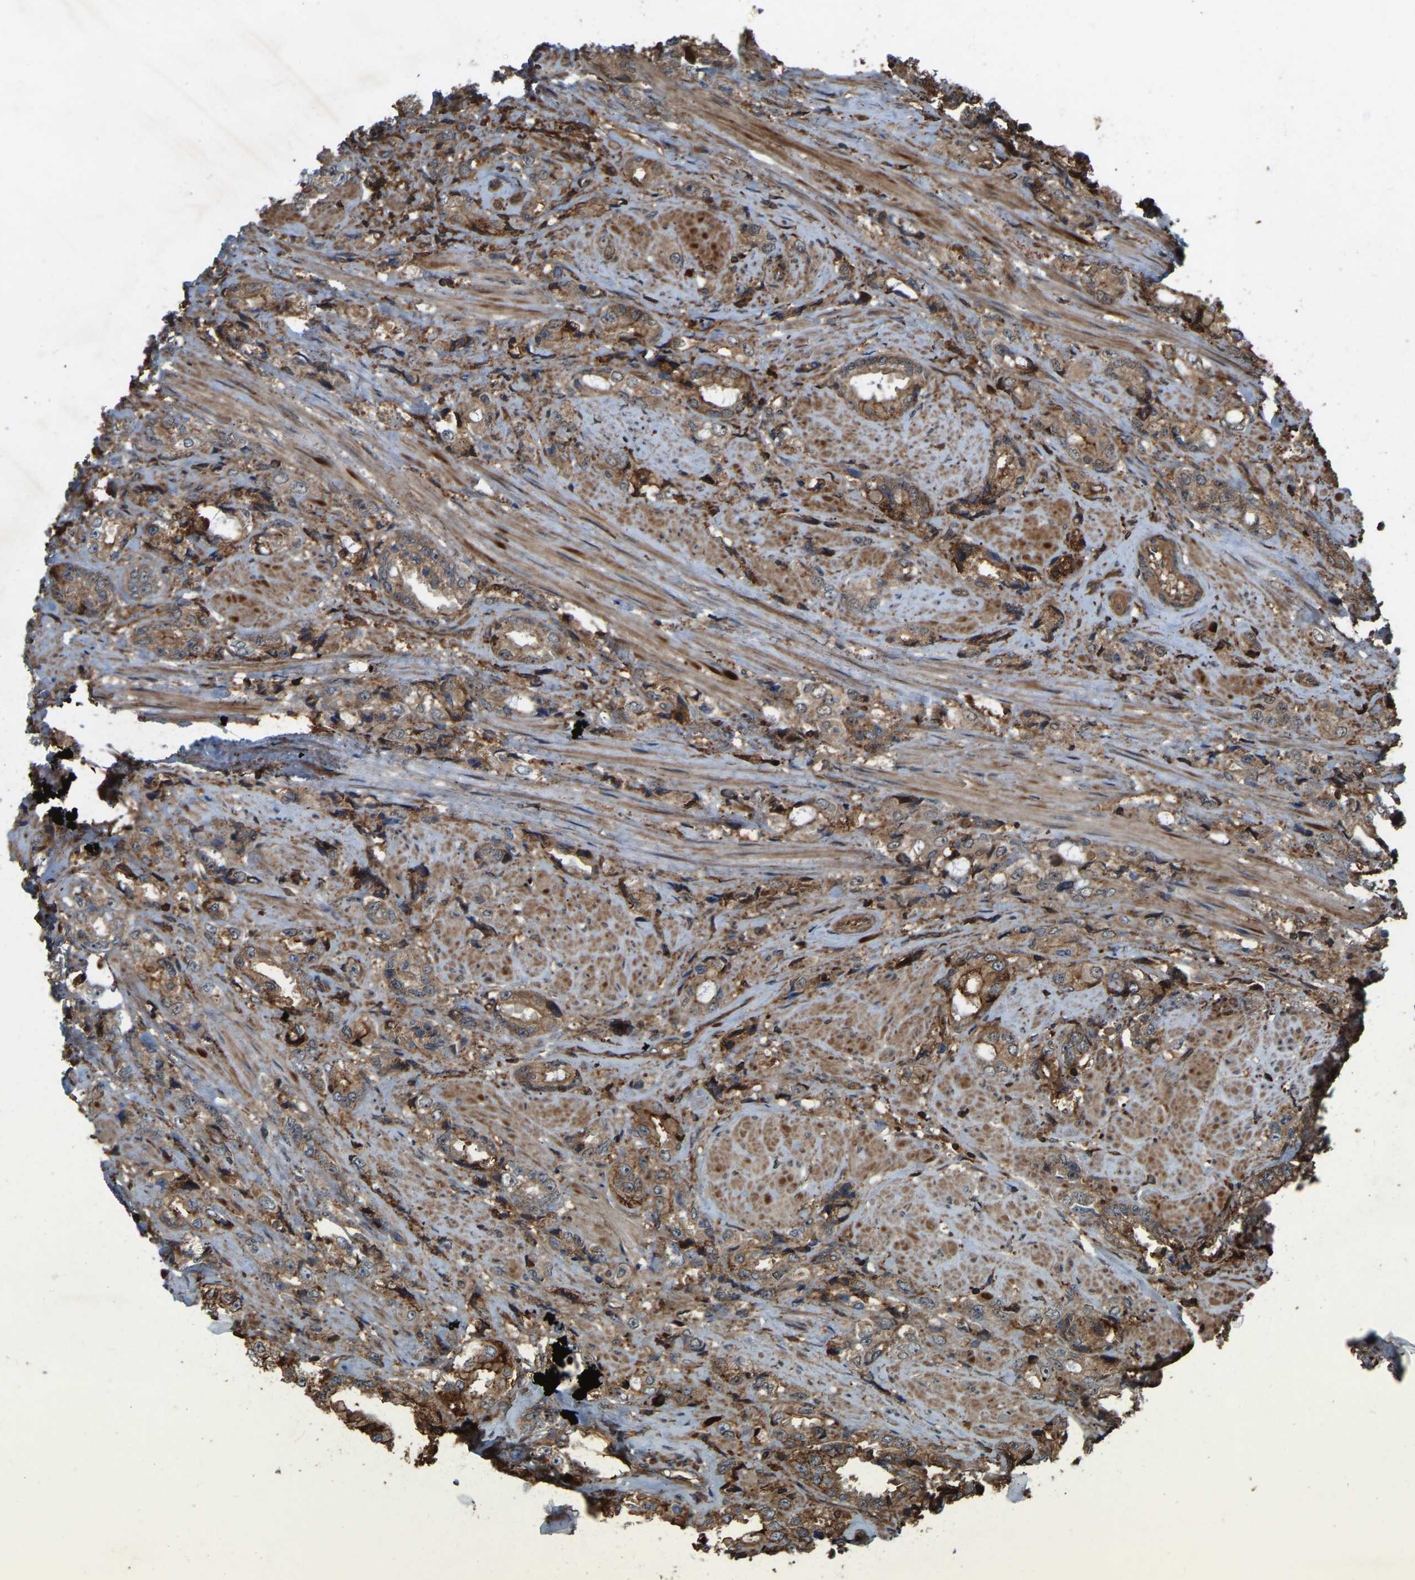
{"staining": {"intensity": "moderate", "quantity": ">75%", "location": "cytoplasmic/membranous"}, "tissue": "prostate cancer", "cell_type": "Tumor cells", "image_type": "cancer", "snomed": [{"axis": "morphology", "description": "Adenocarcinoma, High grade"}, {"axis": "topography", "description": "Prostate"}], "caption": "High-grade adenocarcinoma (prostate) tissue displays moderate cytoplasmic/membranous positivity in about >75% of tumor cells, visualized by immunohistochemistry. (IHC, brightfield microscopy, high magnification).", "gene": "SAMD9L", "patient": {"sex": "male", "age": 61}}